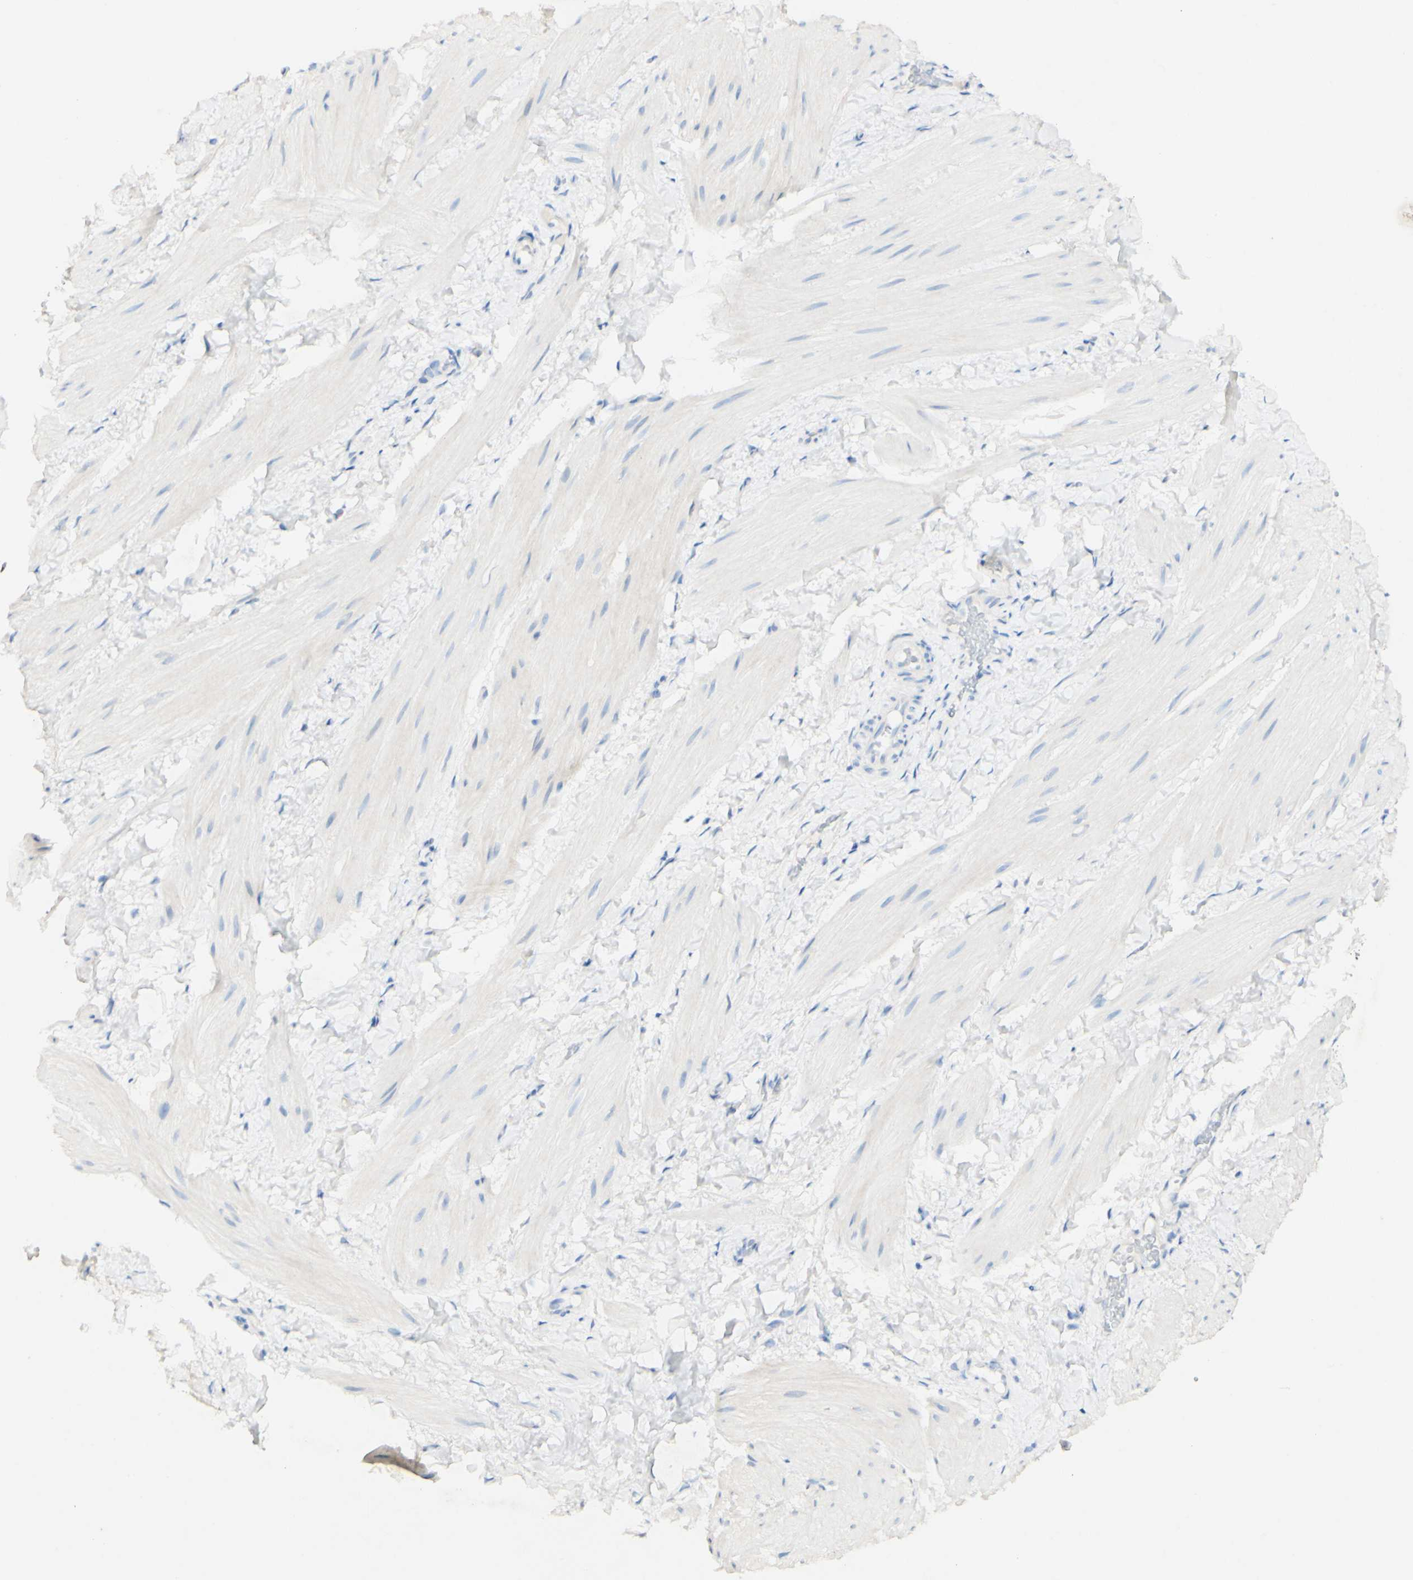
{"staining": {"intensity": "negative", "quantity": "none", "location": "none"}, "tissue": "smooth muscle", "cell_type": "Smooth muscle cells", "image_type": "normal", "snomed": [{"axis": "morphology", "description": "Normal tissue, NOS"}, {"axis": "topography", "description": "Smooth muscle"}], "caption": "This micrograph is of normal smooth muscle stained with immunohistochemistry to label a protein in brown with the nuclei are counter-stained blue. There is no staining in smooth muscle cells.", "gene": "FGF4", "patient": {"sex": "male", "age": 16}}